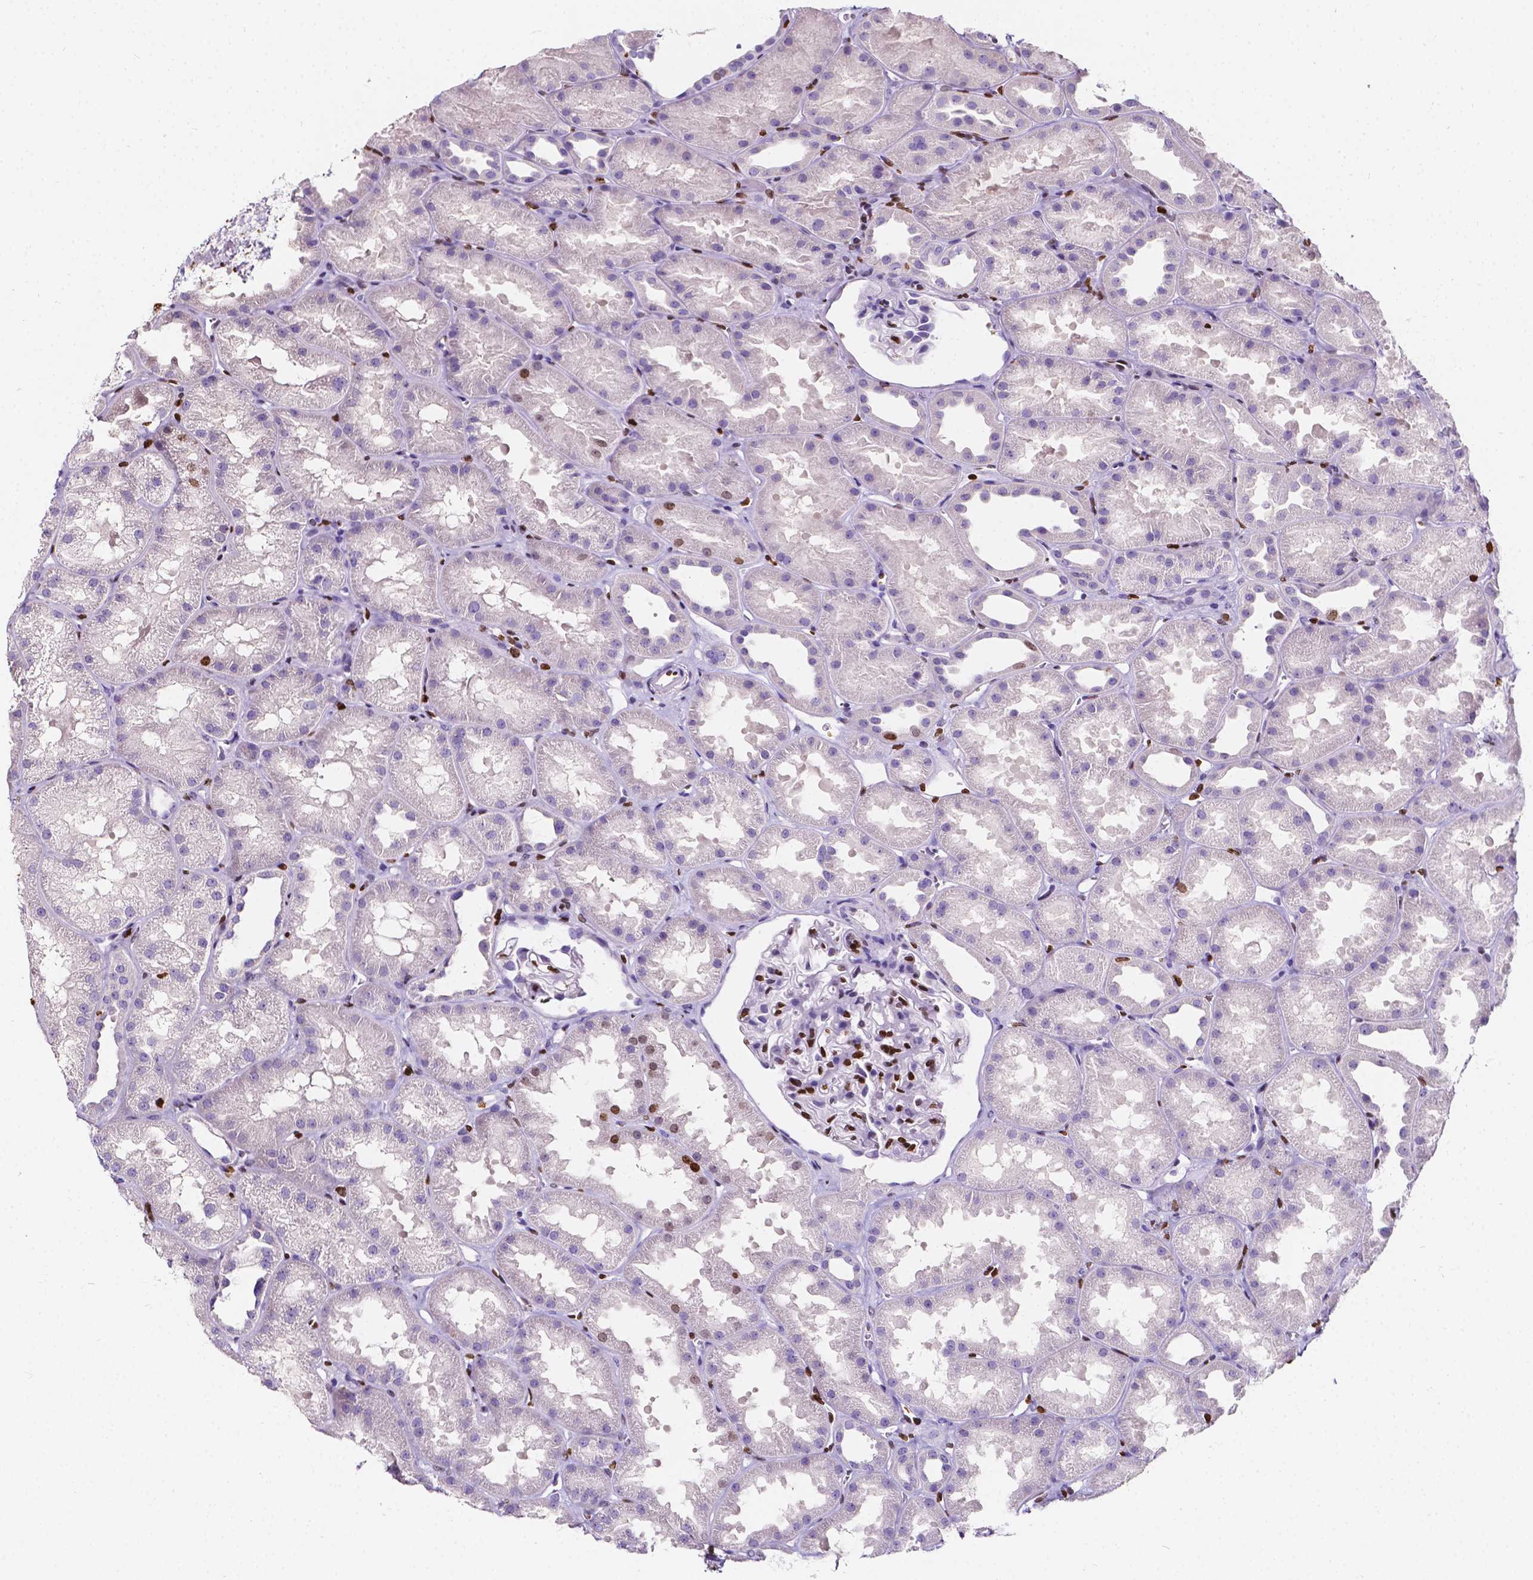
{"staining": {"intensity": "strong", "quantity": "<25%", "location": "nuclear"}, "tissue": "kidney", "cell_type": "Cells in glomeruli", "image_type": "normal", "snomed": [{"axis": "morphology", "description": "Normal tissue, NOS"}, {"axis": "topography", "description": "Kidney"}], "caption": "Protein staining exhibits strong nuclear positivity in about <25% of cells in glomeruli in unremarkable kidney. The staining was performed using DAB to visualize the protein expression in brown, while the nuclei were stained in blue with hematoxylin (Magnification: 20x).", "gene": "CBY3", "patient": {"sex": "male", "age": 61}}